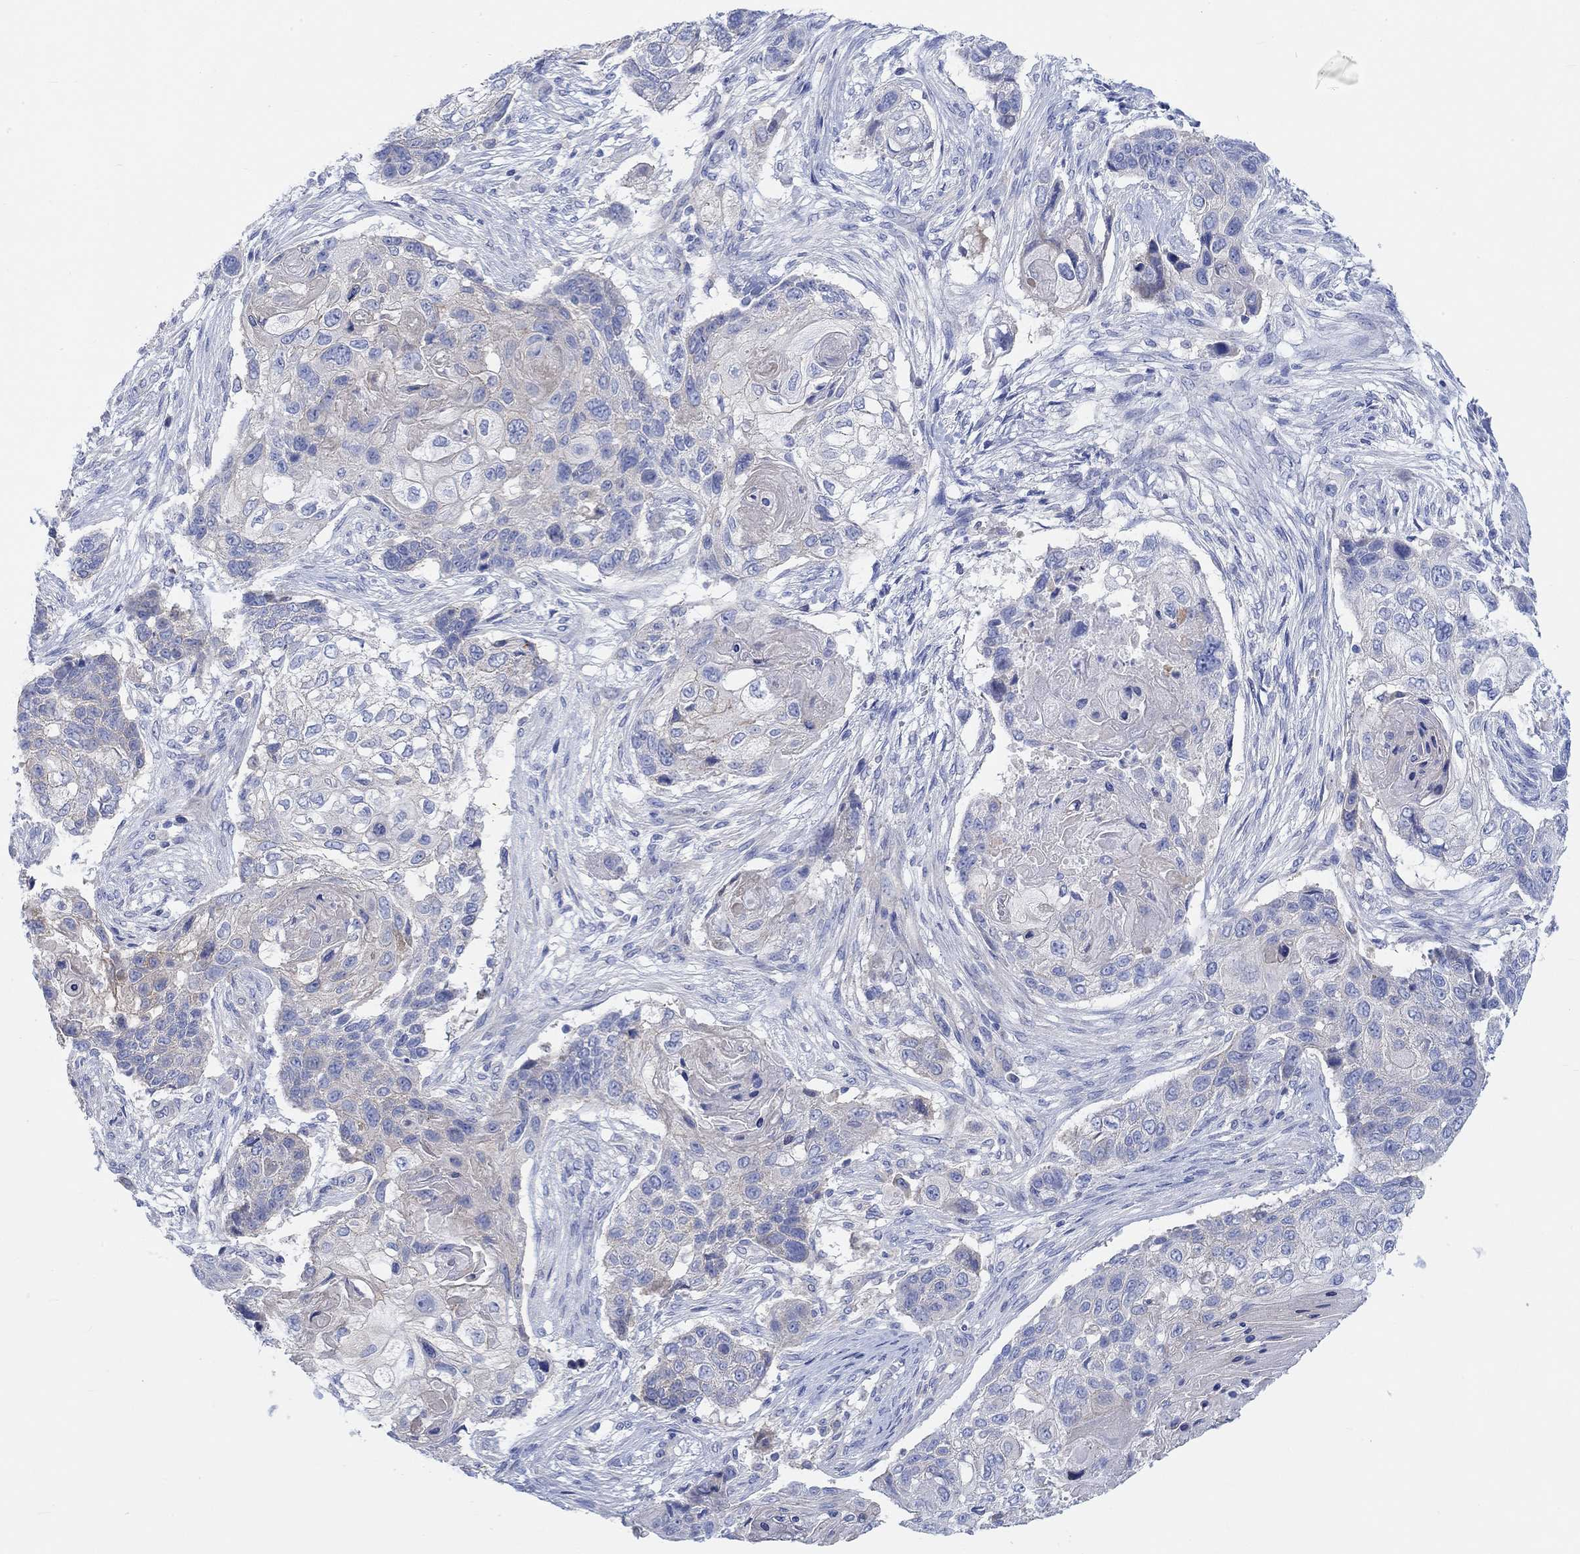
{"staining": {"intensity": "negative", "quantity": "none", "location": "none"}, "tissue": "lung cancer", "cell_type": "Tumor cells", "image_type": "cancer", "snomed": [{"axis": "morphology", "description": "Normal tissue, NOS"}, {"axis": "morphology", "description": "Squamous cell carcinoma, NOS"}, {"axis": "topography", "description": "Bronchus"}, {"axis": "topography", "description": "Lung"}], "caption": "High power microscopy image of an immunohistochemistry image of lung cancer (squamous cell carcinoma), revealing no significant positivity in tumor cells. (Stains: DAB (3,3'-diaminobenzidine) IHC with hematoxylin counter stain, Microscopy: brightfield microscopy at high magnification).", "gene": "REEP6", "patient": {"sex": "male", "age": 69}}